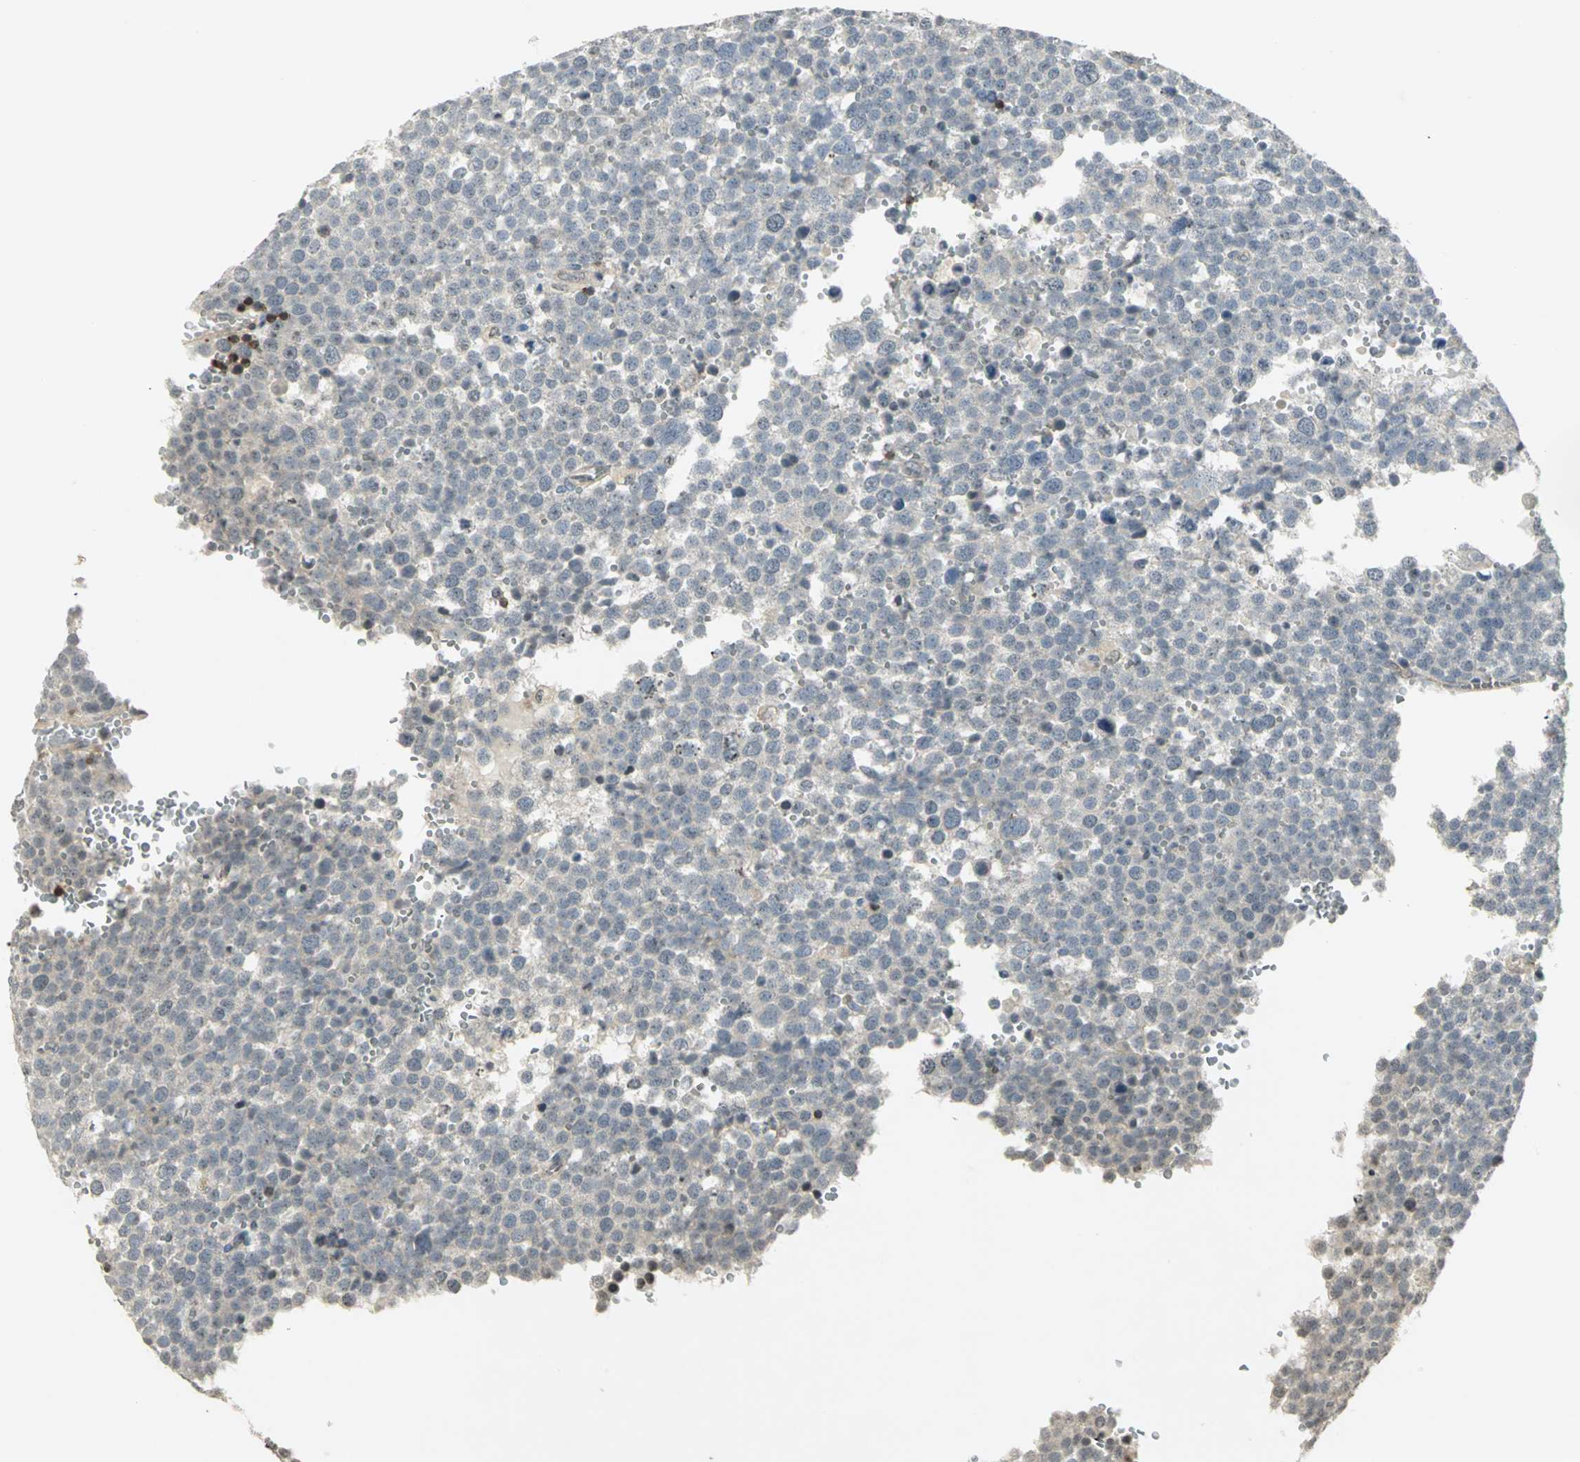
{"staining": {"intensity": "negative", "quantity": "none", "location": "none"}, "tissue": "testis cancer", "cell_type": "Tumor cells", "image_type": "cancer", "snomed": [{"axis": "morphology", "description": "Seminoma, NOS"}, {"axis": "topography", "description": "Testis"}], "caption": "Histopathology image shows no significant protein positivity in tumor cells of seminoma (testis).", "gene": "IL16", "patient": {"sex": "male", "age": 71}}